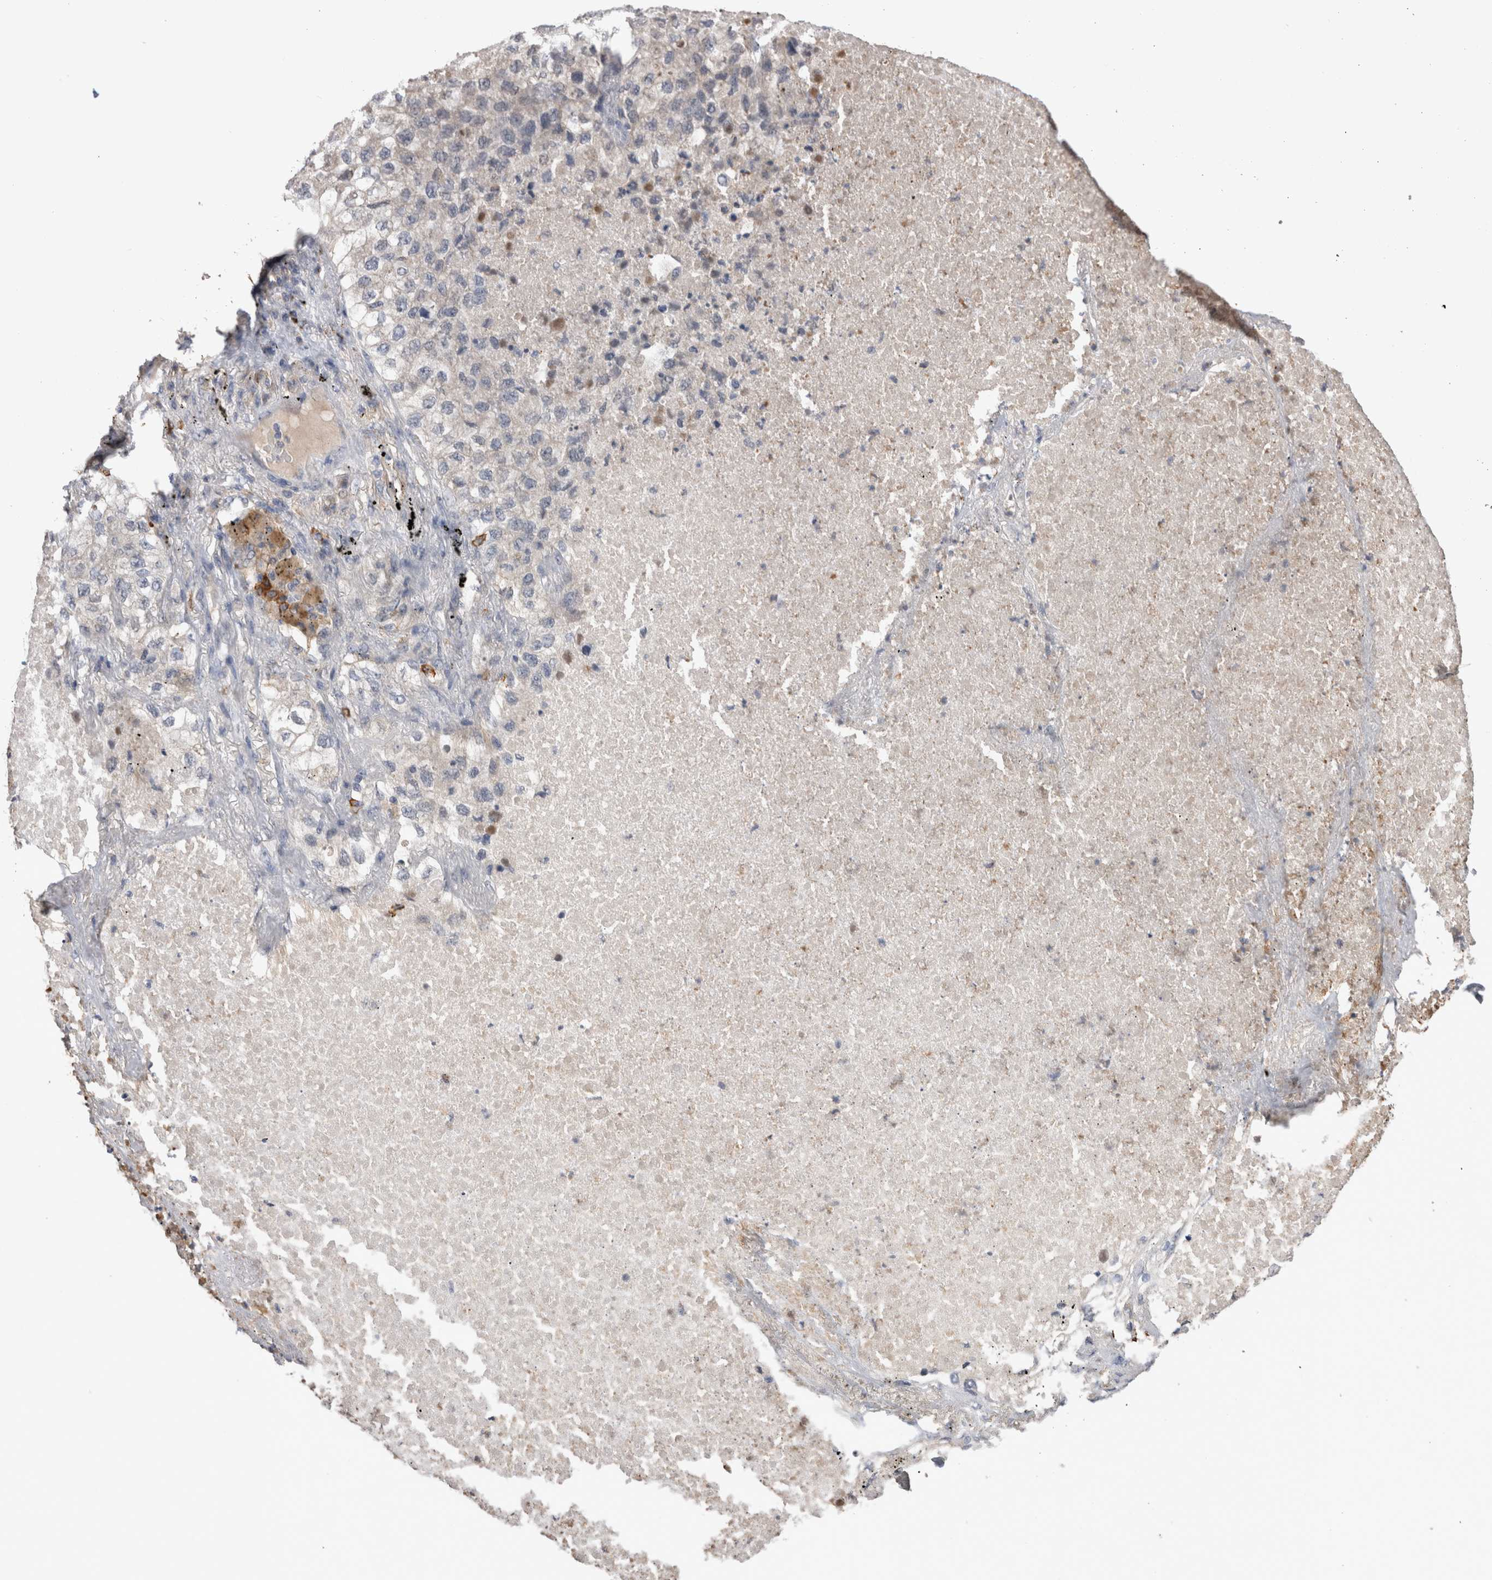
{"staining": {"intensity": "negative", "quantity": "none", "location": "none"}, "tissue": "lung cancer", "cell_type": "Tumor cells", "image_type": "cancer", "snomed": [{"axis": "morphology", "description": "Adenocarcinoma, NOS"}, {"axis": "topography", "description": "Lung"}], "caption": "This is an immunohistochemistry (IHC) photomicrograph of human adenocarcinoma (lung). There is no expression in tumor cells.", "gene": "VSIG4", "patient": {"sex": "male", "age": 63}}